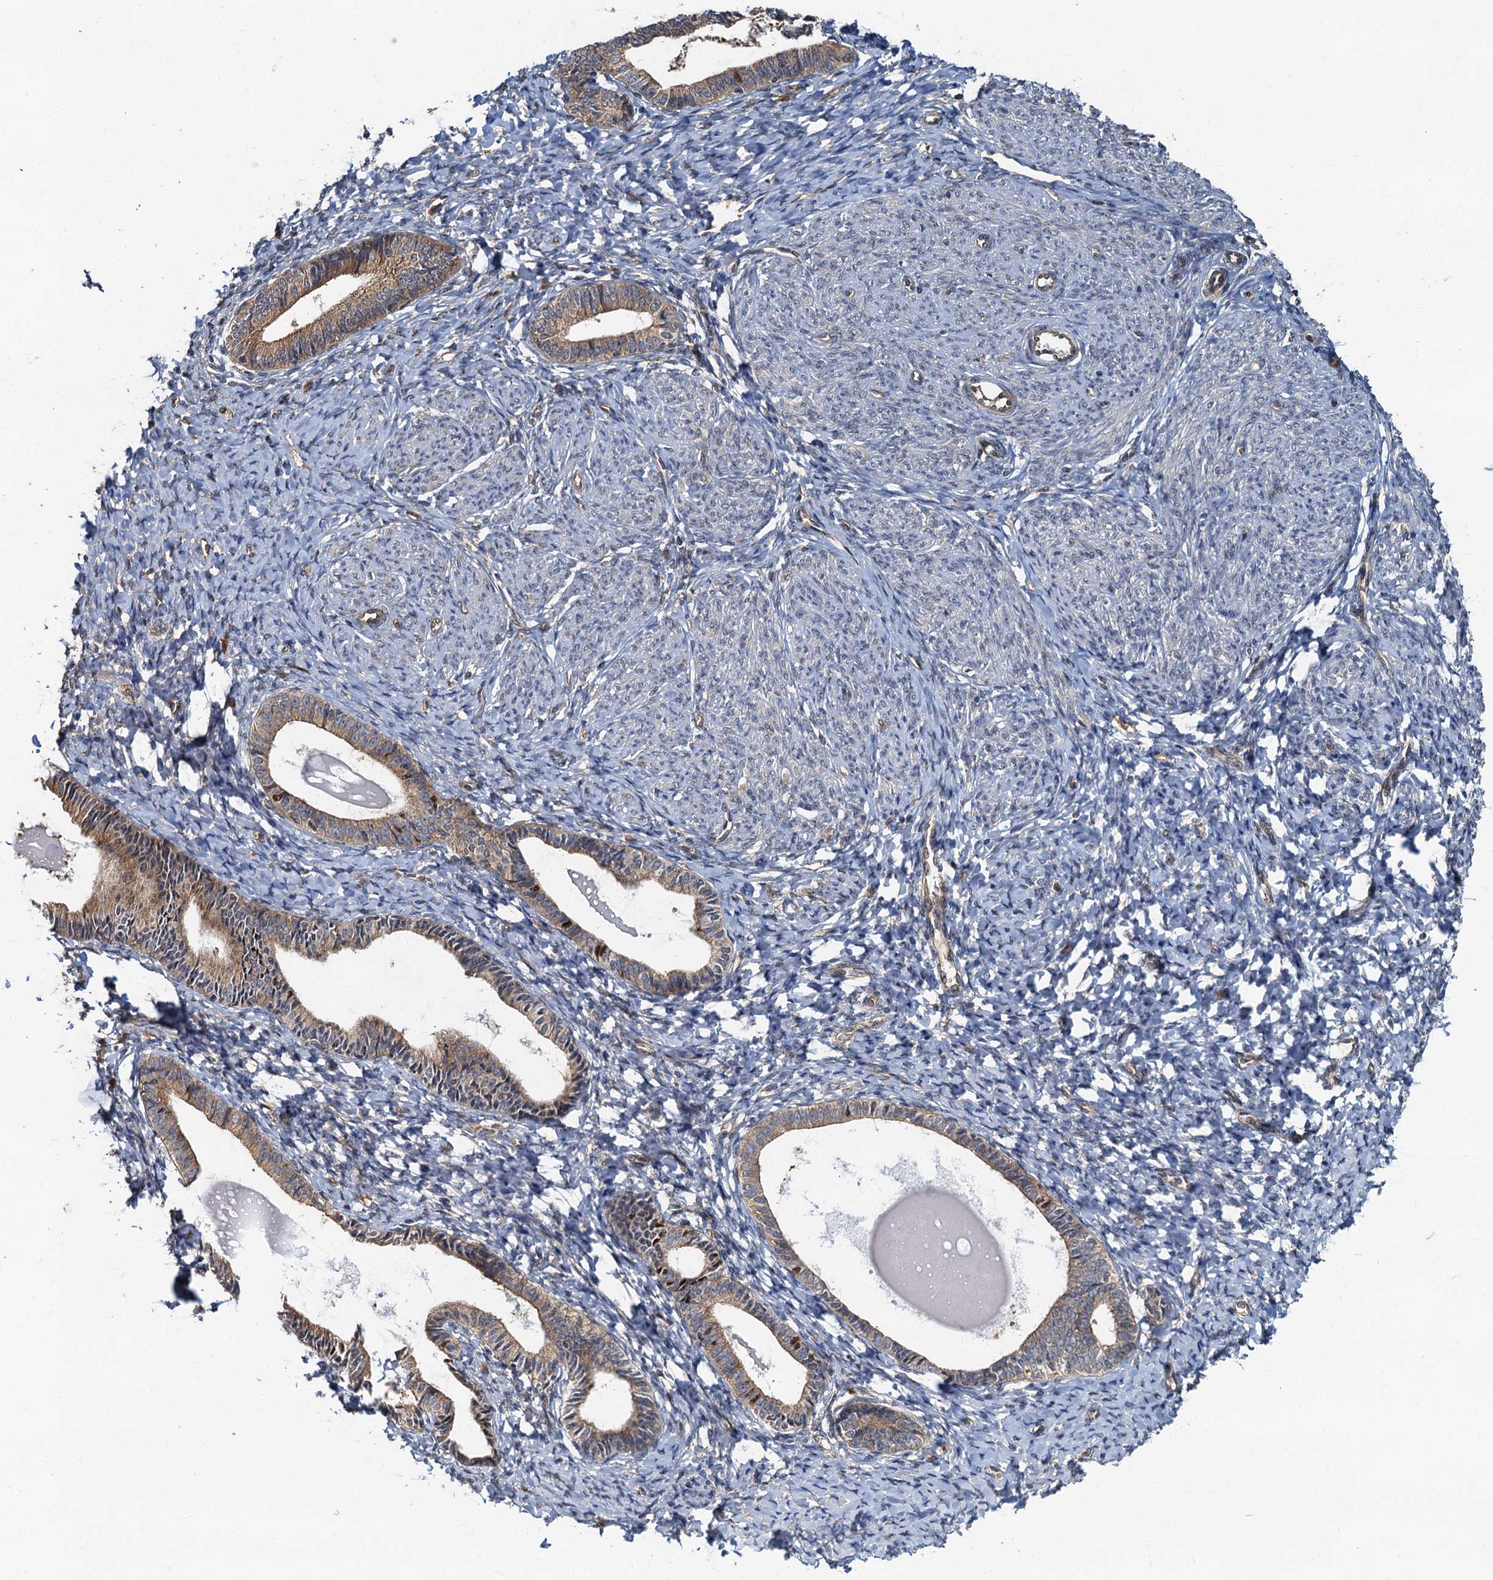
{"staining": {"intensity": "moderate", "quantity": "<25%", "location": "cytoplasmic/membranous"}, "tissue": "endometrium", "cell_type": "Cells in endometrial stroma", "image_type": "normal", "snomed": [{"axis": "morphology", "description": "Normal tissue, NOS"}, {"axis": "topography", "description": "Endometrium"}], "caption": "Unremarkable endometrium shows moderate cytoplasmic/membranous positivity in about <25% of cells in endometrial stroma, visualized by immunohistochemistry. (IHC, brightfield microscopy, high magnification).", "gene": "TBCK", "patient": {"sex": "female", "age": 72}}